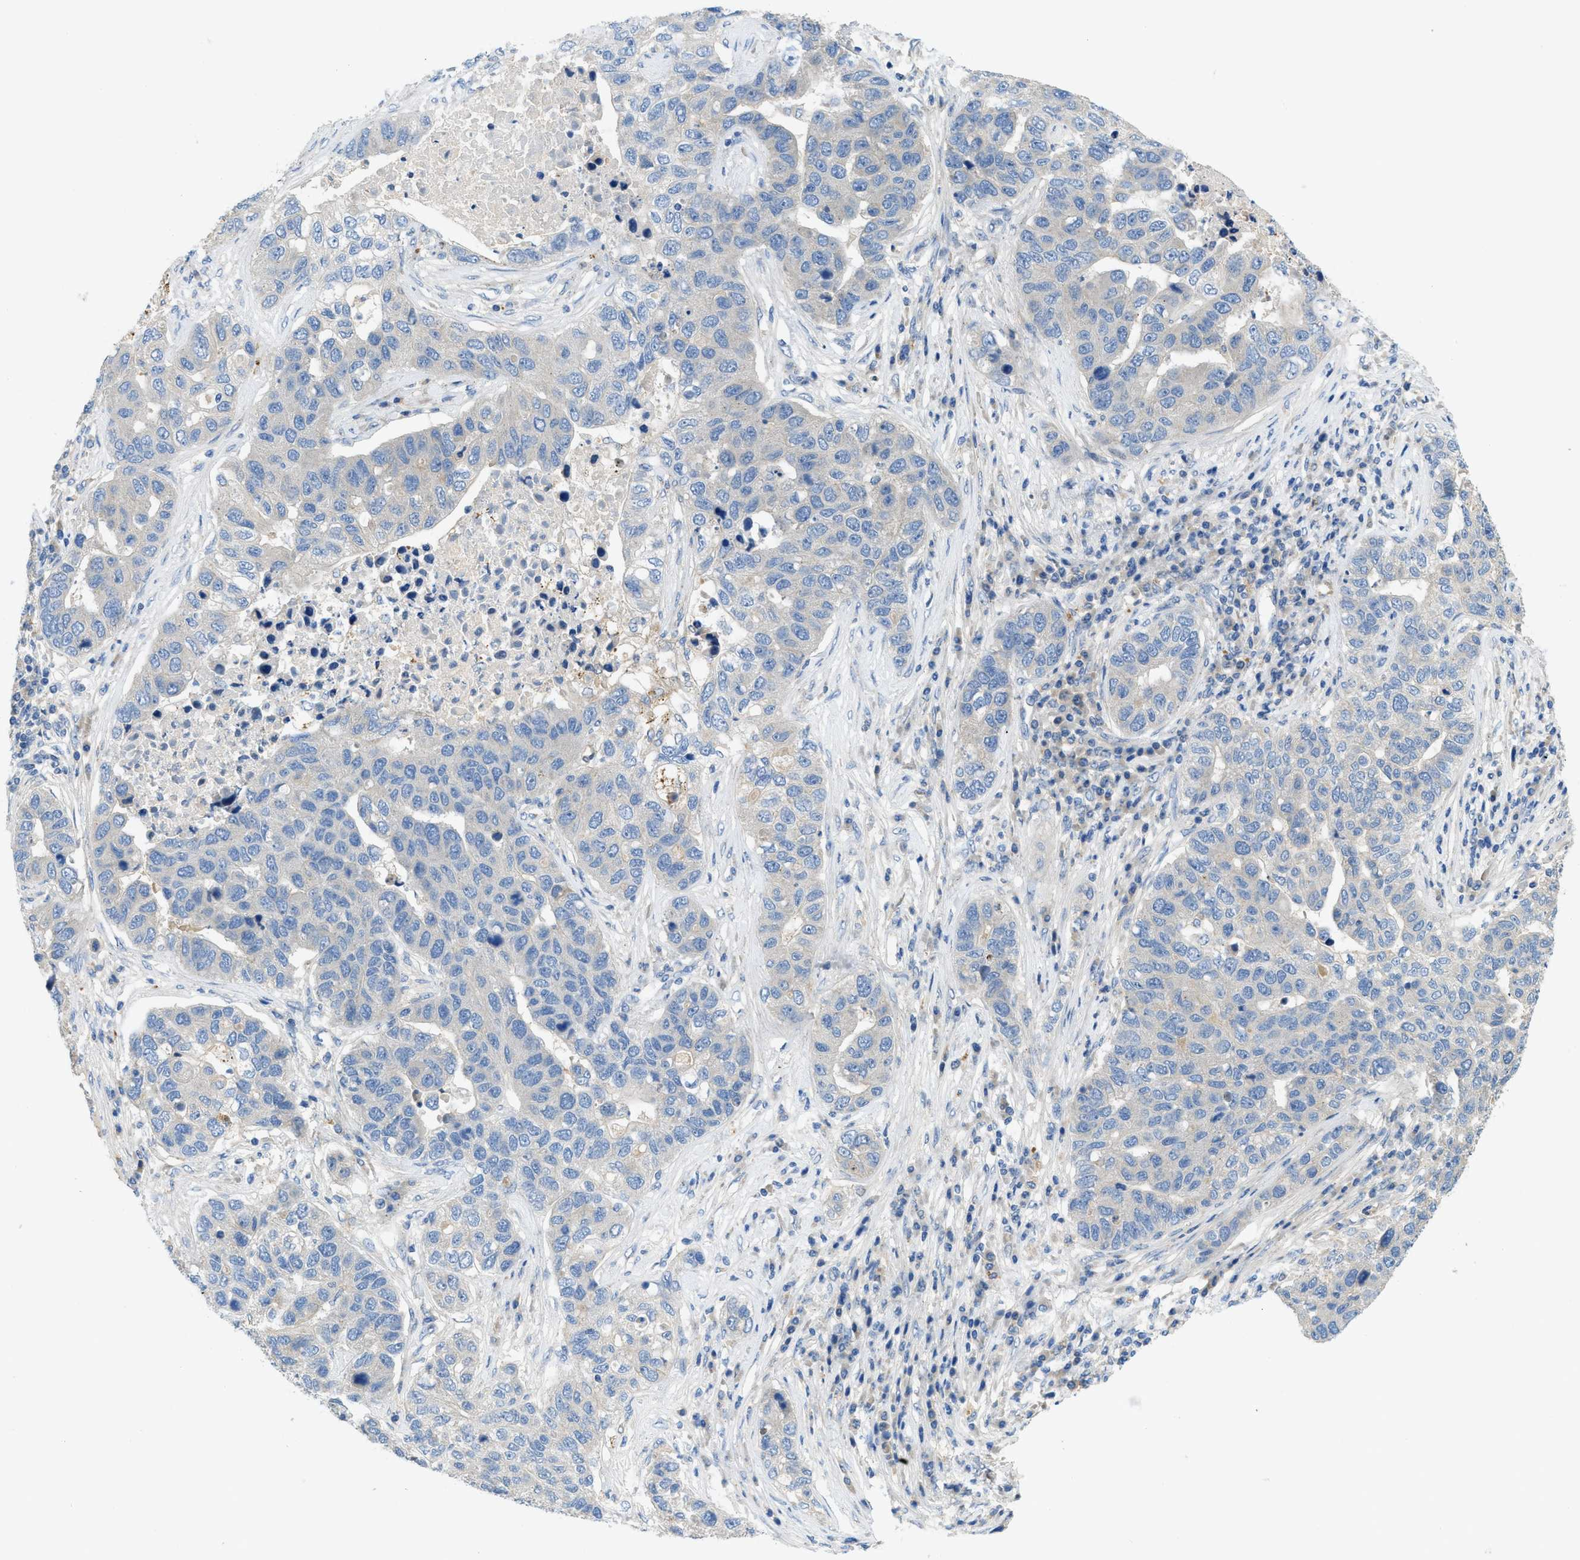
{"staining": {"intensity": "negative", "quantity": "none", "location": "none"}, "tissue": "pancreatic cancer", "cell_type": "Tumor cells", "image_type": "cancer", "snomed": [{"axis": "morphology", "description": "Adenocarcinoma, NOS"}, {"axis": "topography", "description": "Pancreas"}], "caption": "Human pancreatic cancer stained for a protein using immunohistochemistry (IHC) demonstrates no positivity in tumor cells.", "gene": "RIPK2", "patient": {"sex": "female", "age": 61}}